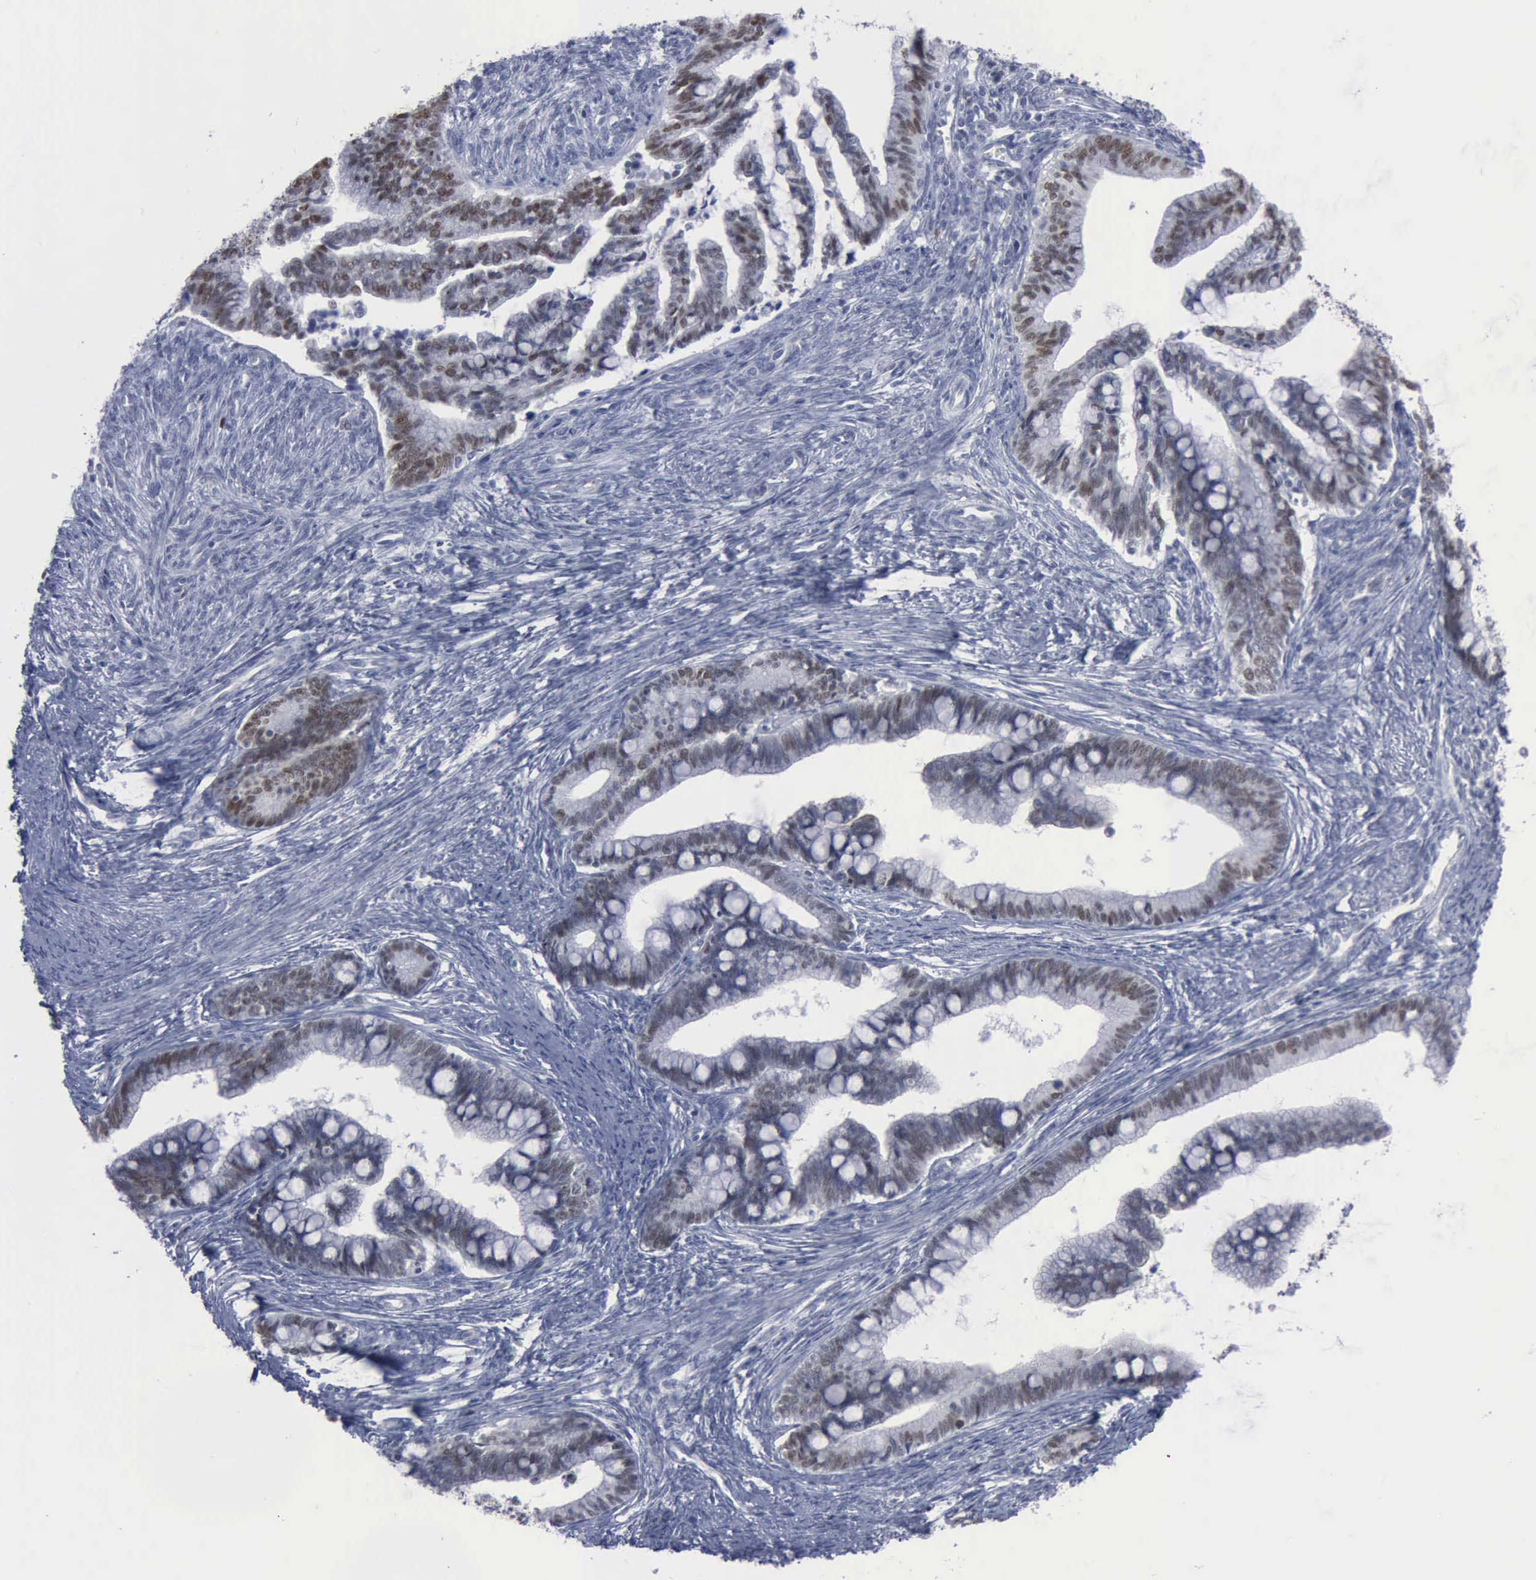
{"staining": {"intensity": "moderate", "quantity": "25%-75%", "location": "nuclear"}, "tissue": "cervical cancer", "cell_type": "Tumor cells", "image_type": "cancer", "snomed": [{"axis": "morphology", "description": "Adenocarcinoma, NOS"}, {"axis": "topography", "description": "Cervix"}], "caption": "Immunohistochemistry image of neoplastic tissue: human adenocarcinoma (cervical) stained using IHC shows medium levels of moderate protein expression localized specifically in the nuclear of tumor cells, appearing as a nuclear brown color.", "gene": "MCM5", "patient": {"sex": "female", "age": 36}}